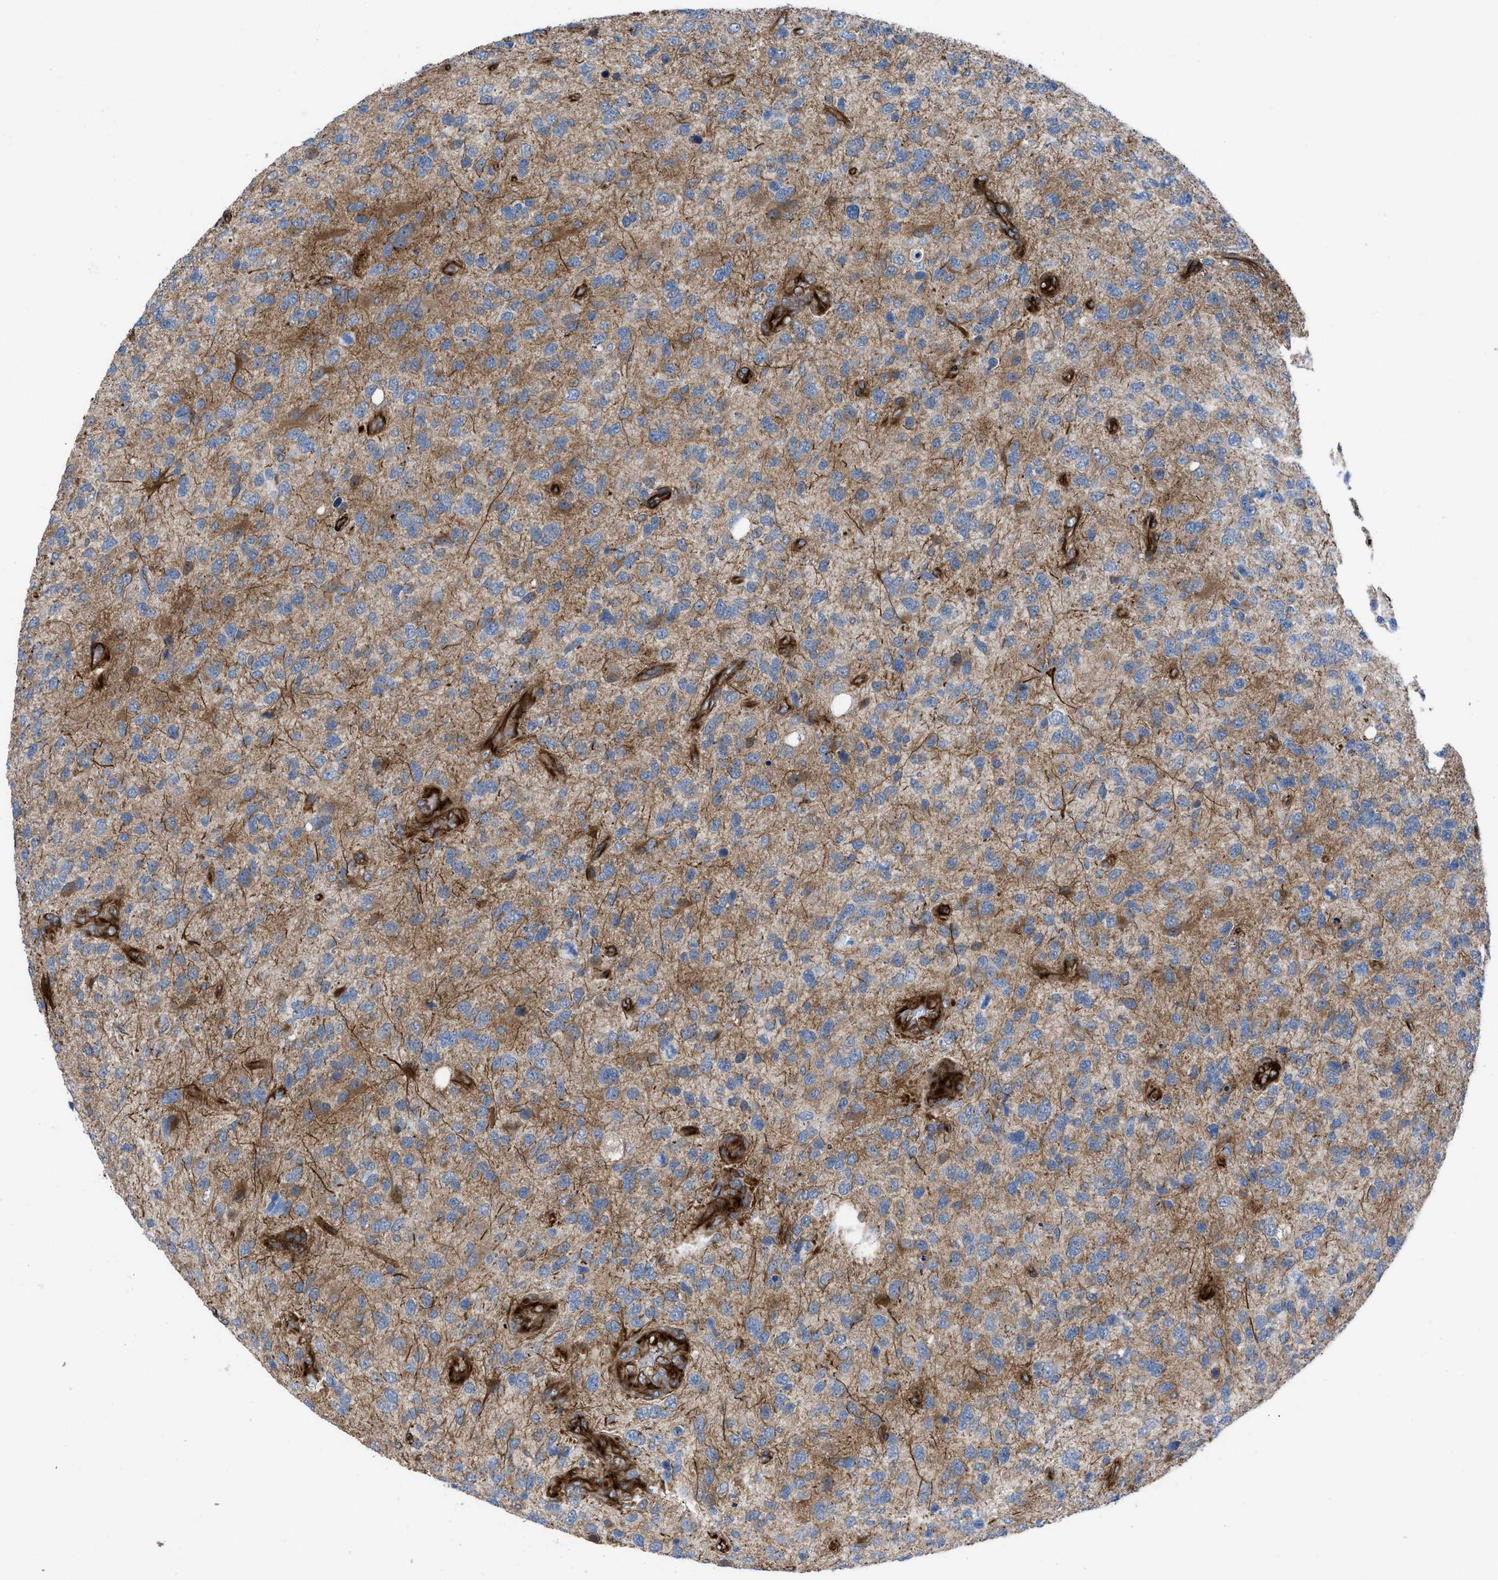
{"staining": {"intensity": "moderate", "quantity": "25%-75%", "location": "cytoplasmic/membranous"}, "tissue": "glioma", "cell_type": "Tumor cells", "image_type": "cancer", "snomed": [{"axis": "morphology", "description": "Glioma, malignant, High grade"}, {"axis": "topography", "description": "Brain"}], "caption": "Immunohistochemical staining of human malignant glioma (high-grade) displays moderate cytoplasmic/membranous protein expression in about 25%-75% of tumor cells.", "gene": "PTPRE", "patient": {"sex": "female", "age": 58}}